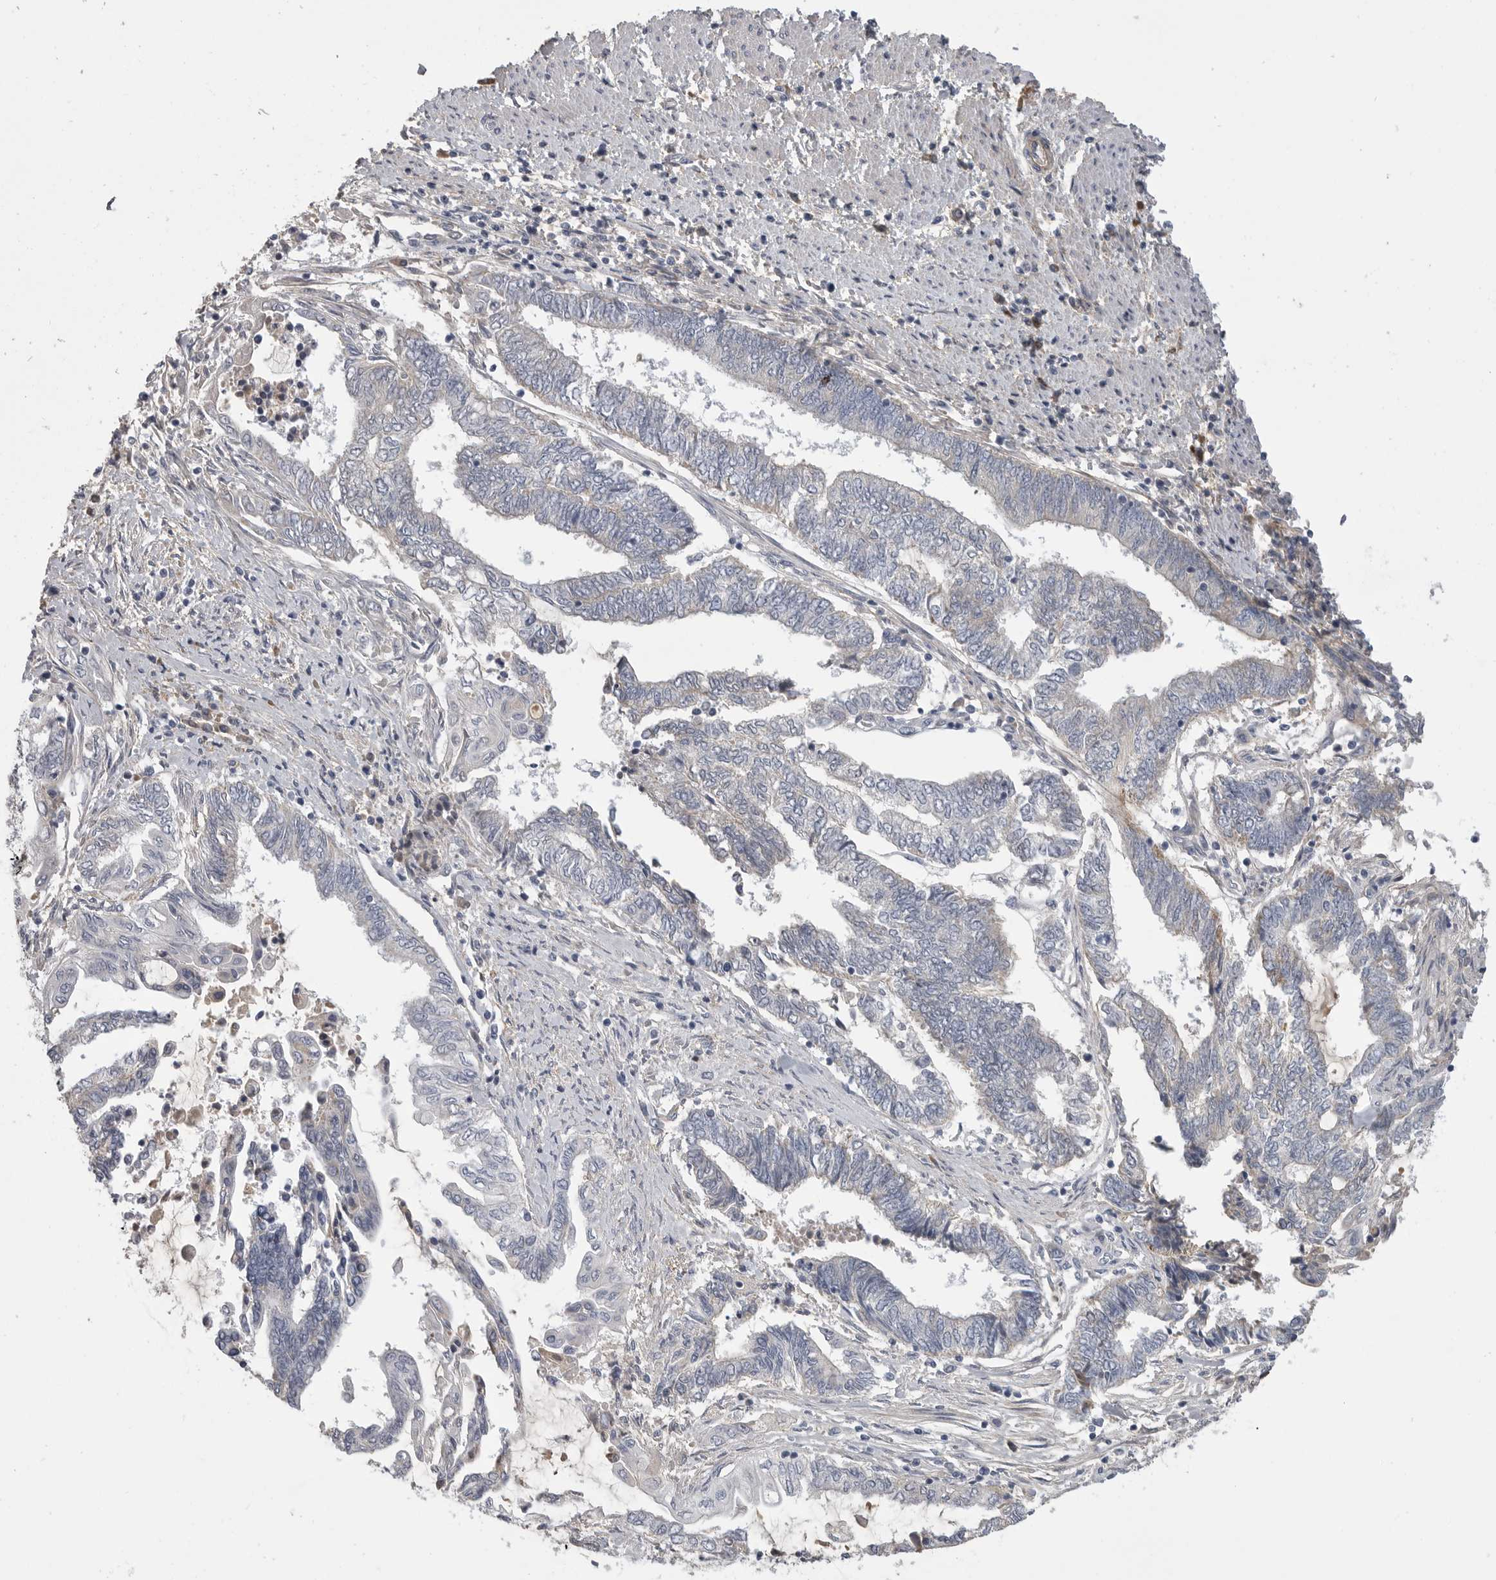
{"staining": {"intensity": "negative", "quantity": "none", "location": "none"}, "tissue": "endometrial cancer", "cell_type": "Tumor cells", "image_type": "cancer", "snomed": [{"axis": "morphology", "description": "Adenocarcinoma, NOS"}, {"axis": "topography", "description": "Uterus"}, {"axis": "topography", "description": "Endometrium"}], "caption": "Tumor cells show no significant expression in endometrial adenocarcinoma. The staining was performed using DAB to visualize the protein expression in brown, while the nuclei were stained in blue with hematoxylin (Magnification: 20x).", "gene": "SDC3", "patient": {"sex": "female", "age": 70}}